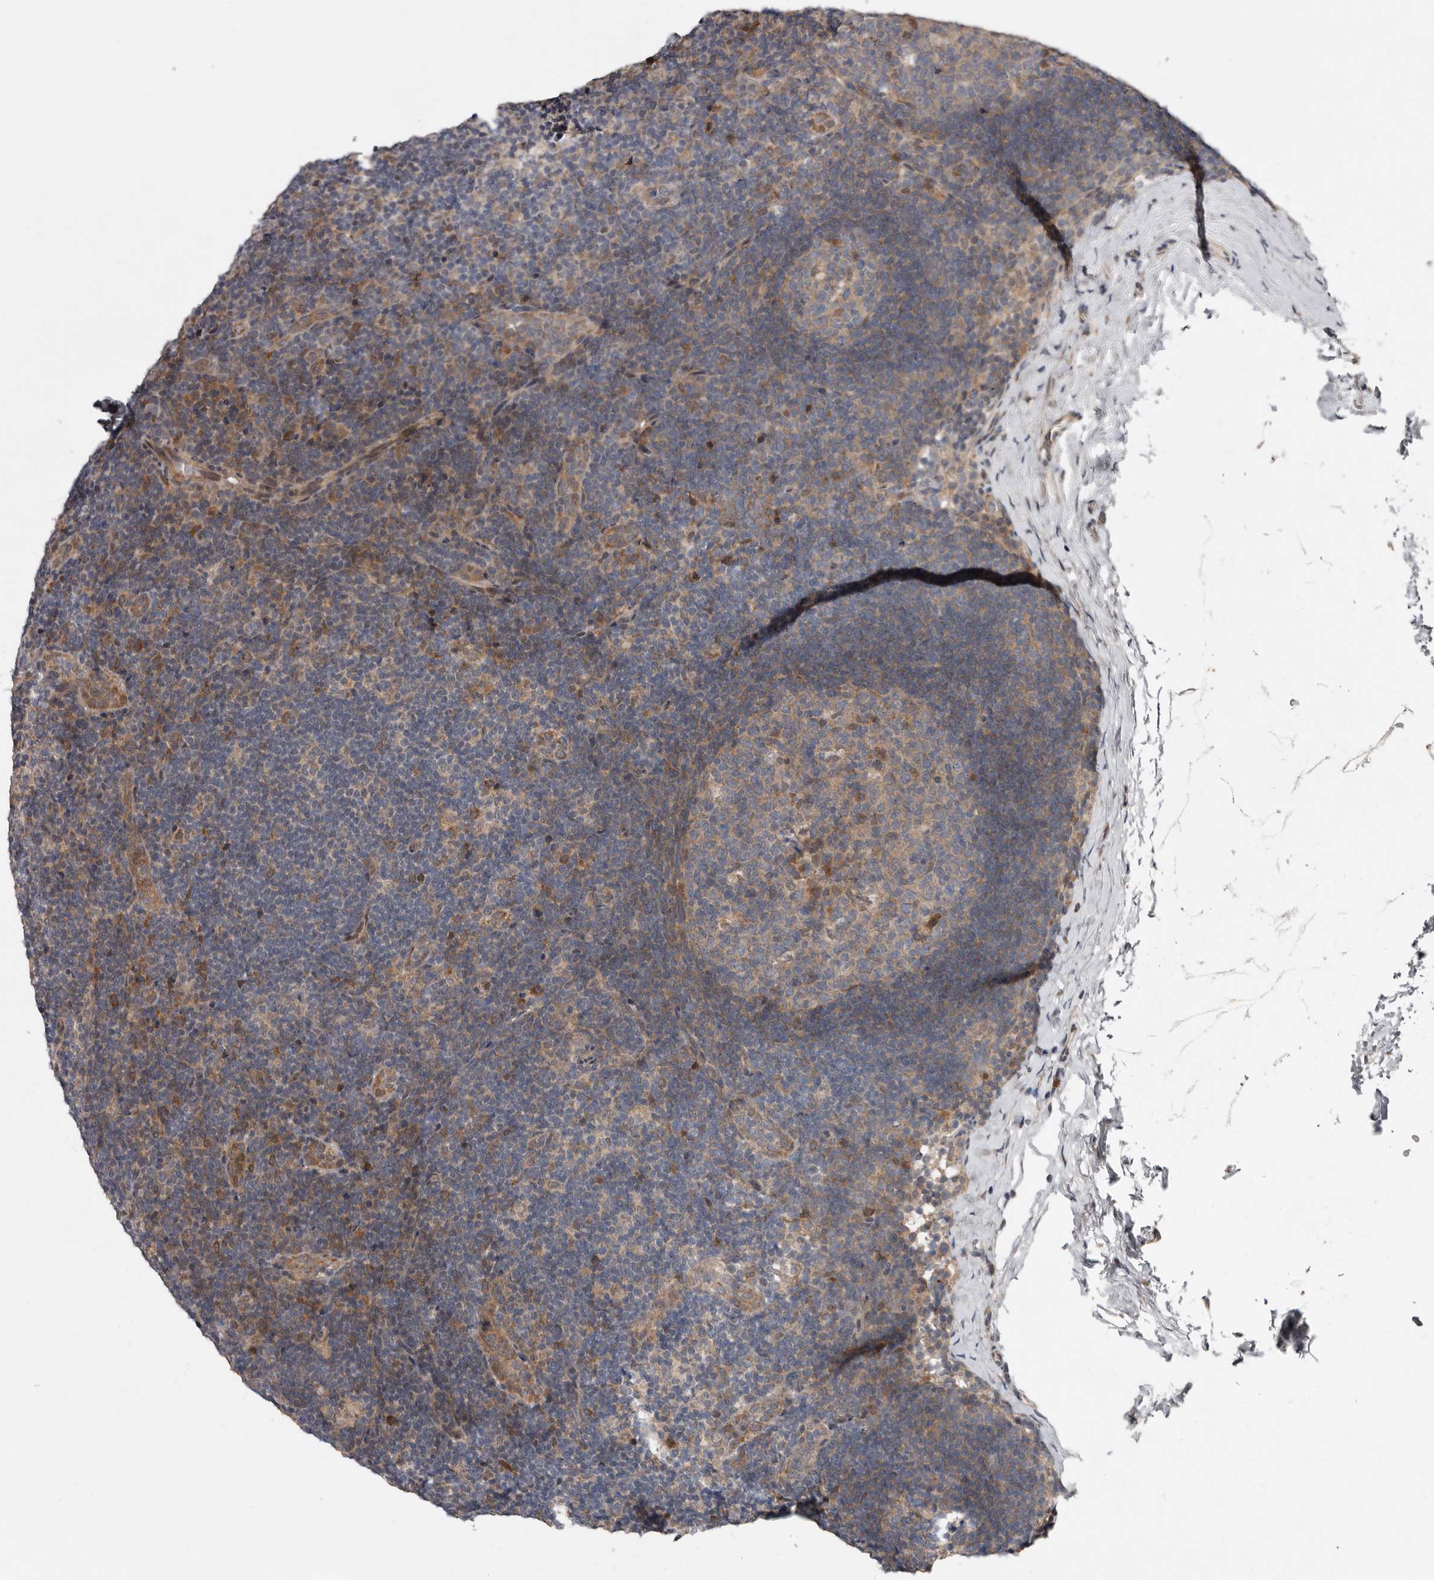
{"staining": {"intensity": "moderate", "quantity": "<25%", "location": "cytoplasmic/membranous"}, "tissue": "lymph node", "cell_type": "Germinal center cells", "image_type": "normal", "snomed": [{"axis": "morphology", "description": "Normal tissue, NOS"}, {"axis": "topography", "description": "Lymph node"}], "caption": "Immunohistochemical staining of normal human lymph node exhibits <25% levels of moderate cytoplasmic/membranous protein positivity in approximately <25% of germinal center cells.", "gene": "CHML", "patient": {"sex": "female", "age": 22}}